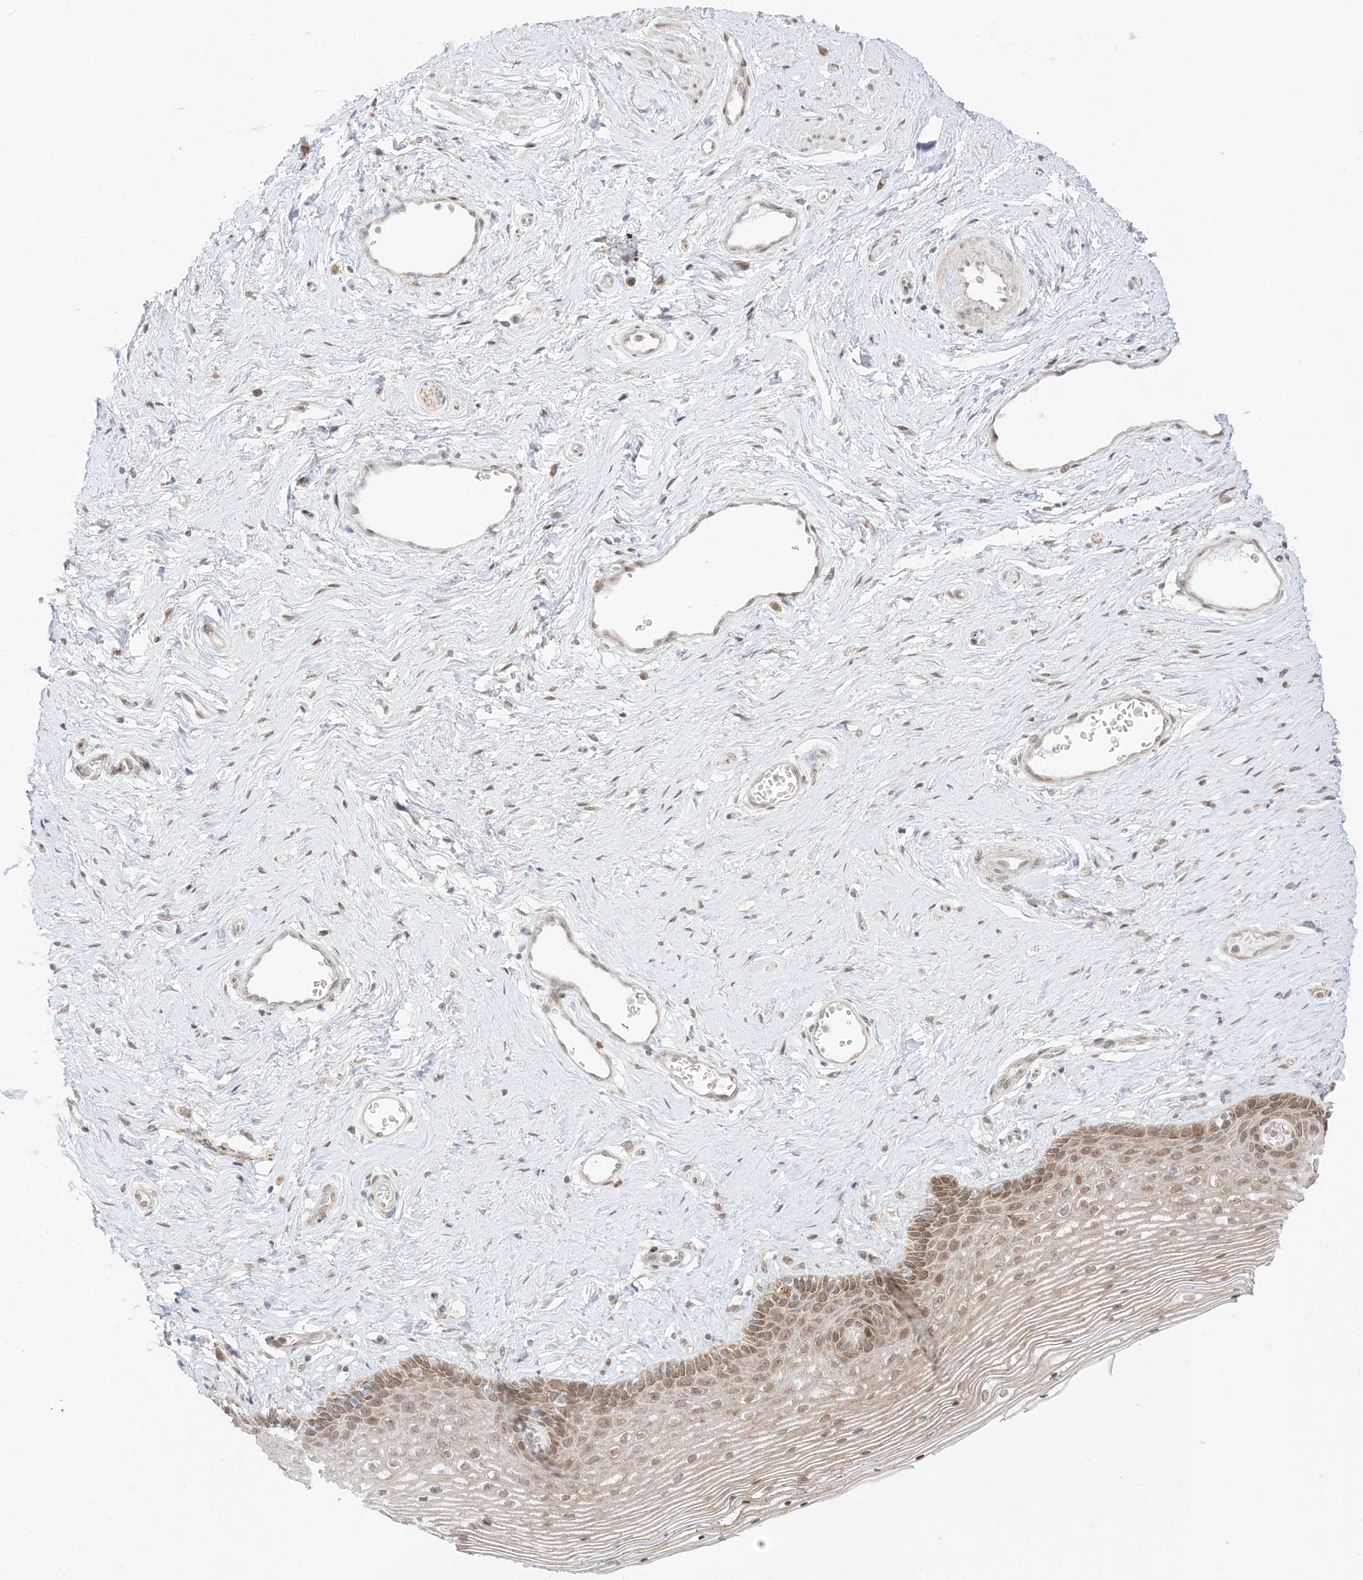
{"staining": {"intensity": "moderate", "quantity": ">75%", "location": "cytoplasmic/membranous,nuclear"}, "tissue": "vagina", "cell_type": "Squamous epithelial cells", "image_type": "normal", "snomed": [{"axis": "morphology", "description": "Normal tissue, NOS"}, {"axis": "topography", "description": "Vagina"}], "caption": "IHC of normal human vagina shows medium levels of moderate cytoplasmic/membranous,nuclear positivity in about >75% of squamous epithelial cells. (DAB (3,3'-diaminobenzidine) IHC with brightfield microscopy, high magnification).", "gene": "UBE2E2", "patient": {"sex": "female", "age": 46}}